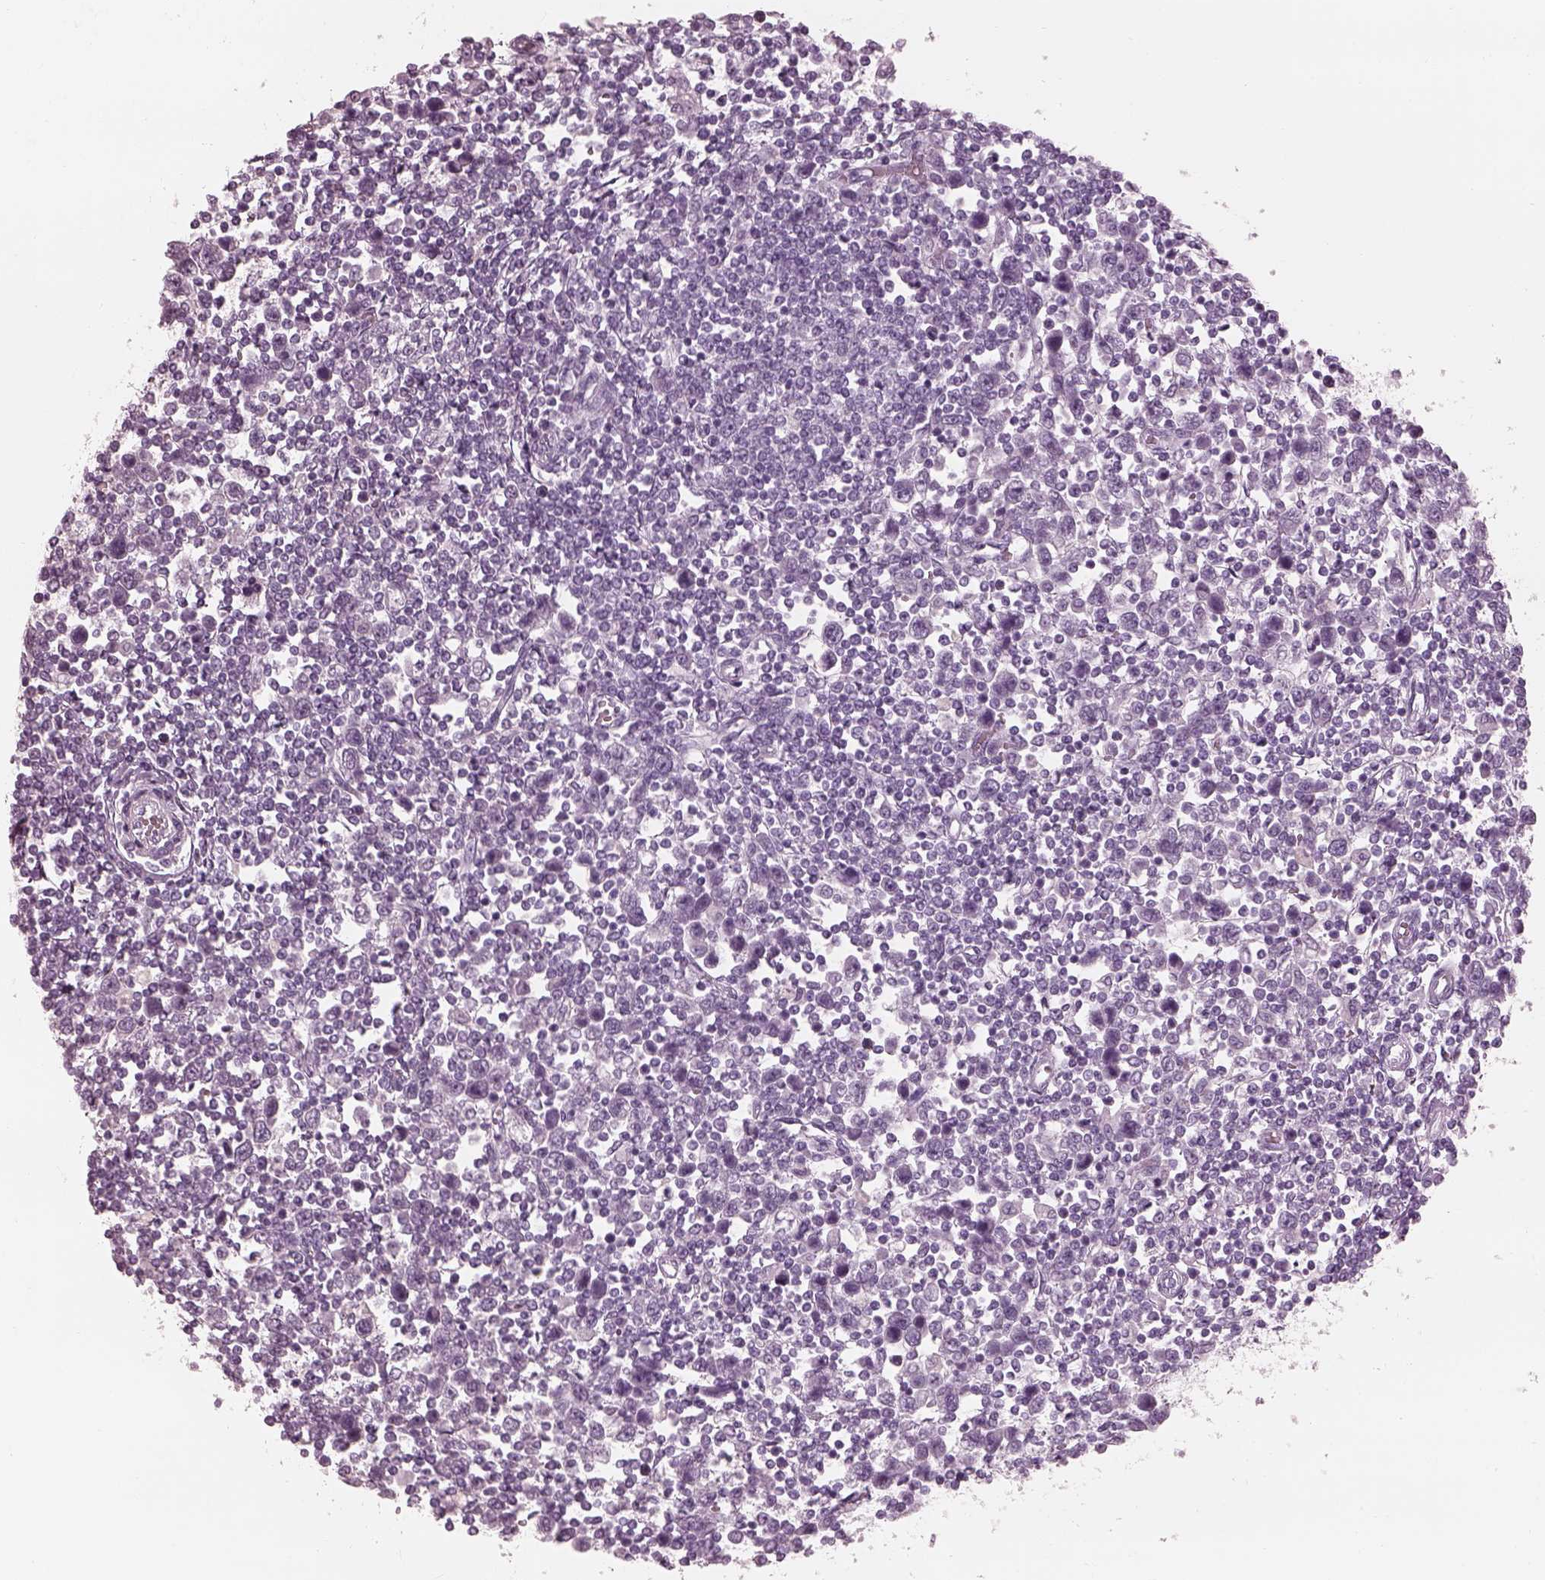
{"staining": {"intensity": "negative", "quantity": "none", "location": "none"}, "tissue": "testis cancer", "cell_type": "Tumor cells", "image_type": "cancer", "snomed": [{"axis": "morphology", "description": "Normal tissue, NOS"}, {"axis": "morphology", "description": "Seminoma, NOS"}, {"axis": "topography", "description": "Testis"}, {"axis": "topography", "description": "Epididymis"}], "caption": "DAB (3,3'-diaminobenzidine) immunohistochemical staining of testis seminoma demonstrates no significant expression in tumor cells.", "gene": "FABP9", "patient": {"sex": "male", "age": 34}}